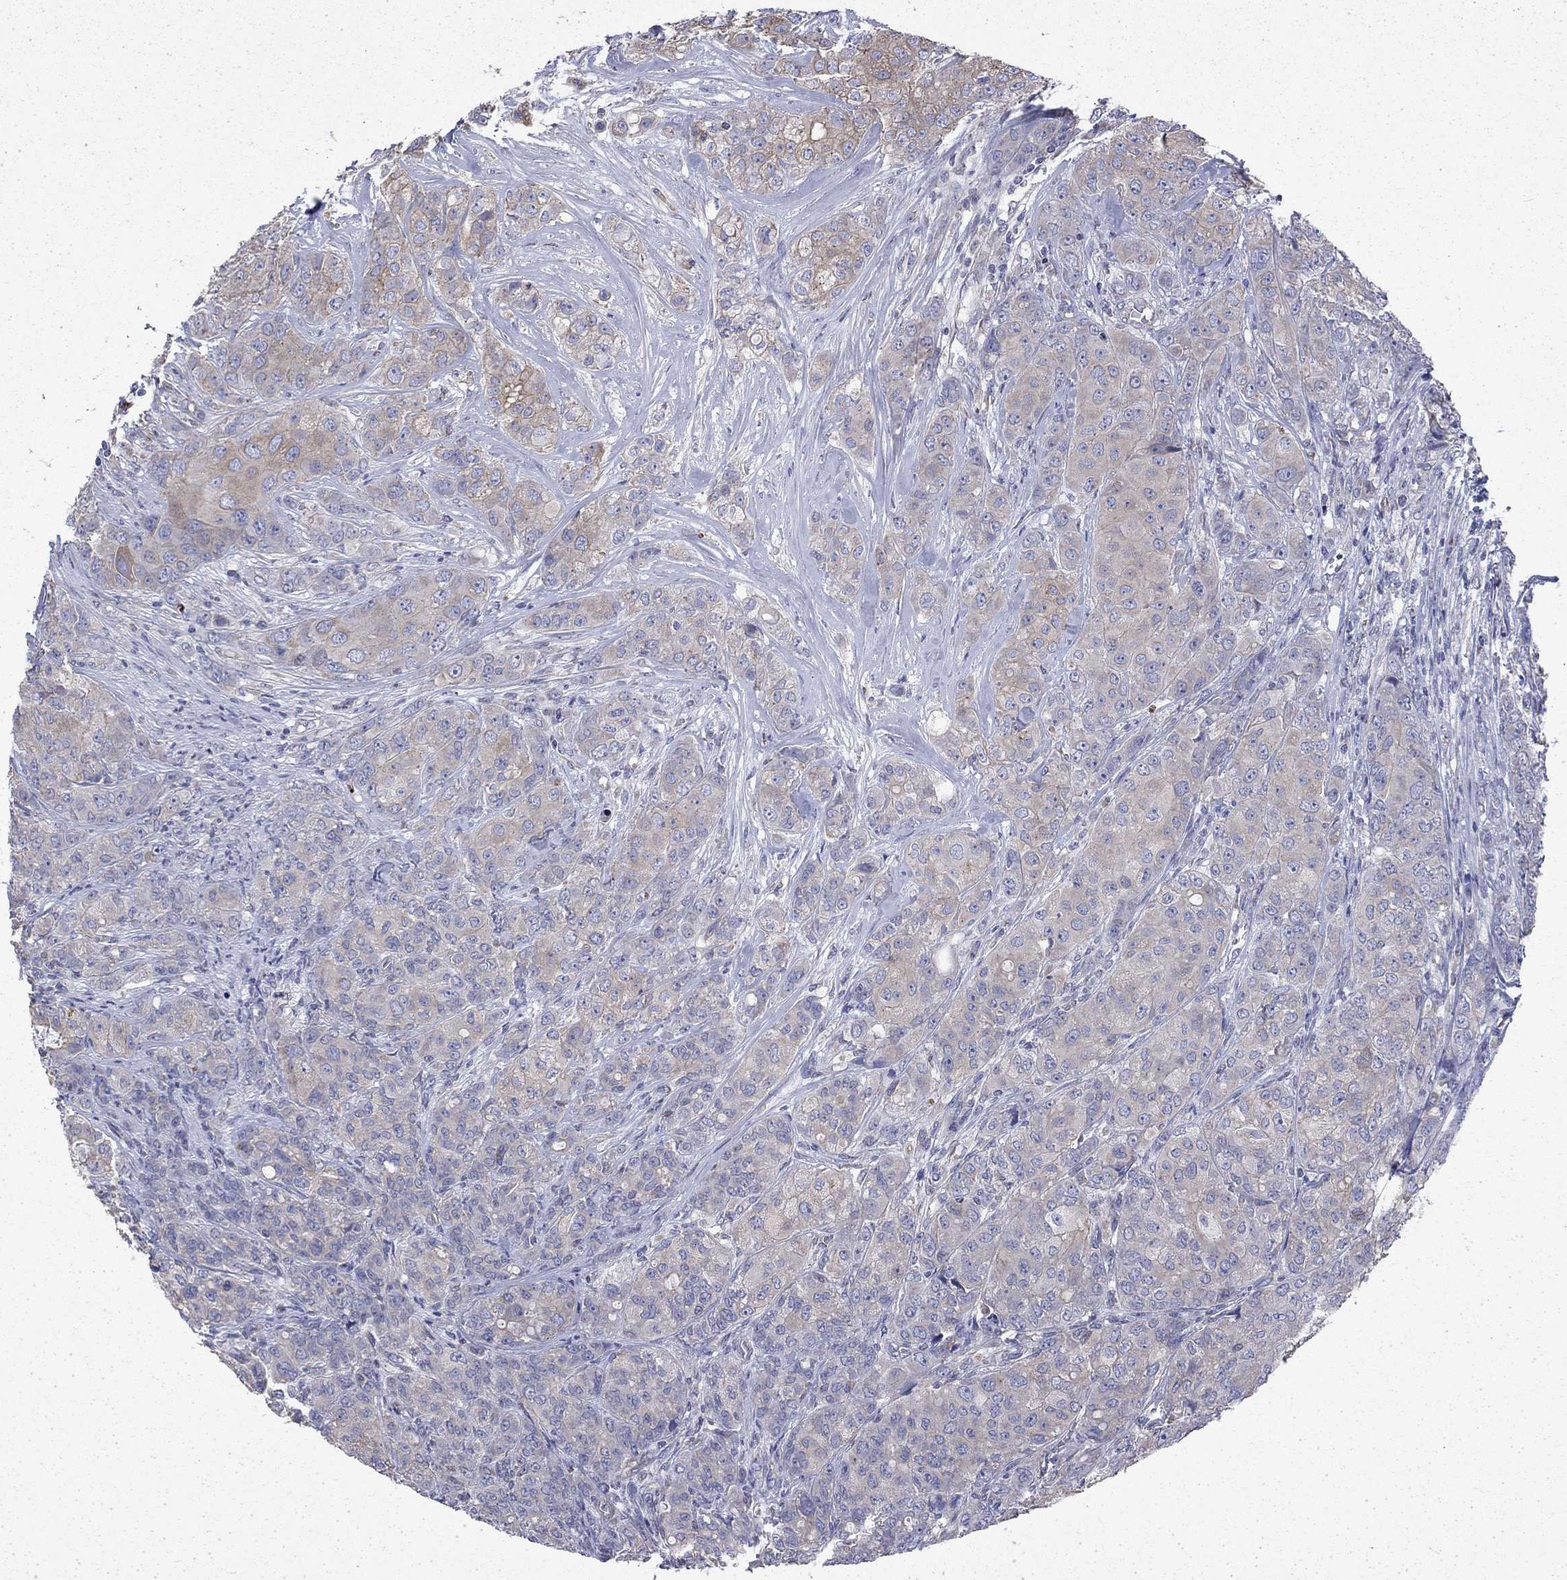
{"staining": {"intensity": "weak", "quantity": "25%-75%", "location": "cytoplasmic/membranous"}, "tissue": "breast cancer", "cell_type": "Tumor cells", "image_type": "cancer", "snomed": [{"axis": "morphology", "description": "Duct carcinoma"}, {"axis": "topography", "description": "Breast"}], "caption": "Protein analysis of breast cancer (intraductal carcinoma) tissue demonstrates weak cytoplasmic/membranous expression in about 25%-75% of tumor cells. (IHC, brightfield microscopy, high magnification).", "gene": "DTNA", "patient": {"sex": "female", "age": 43}}